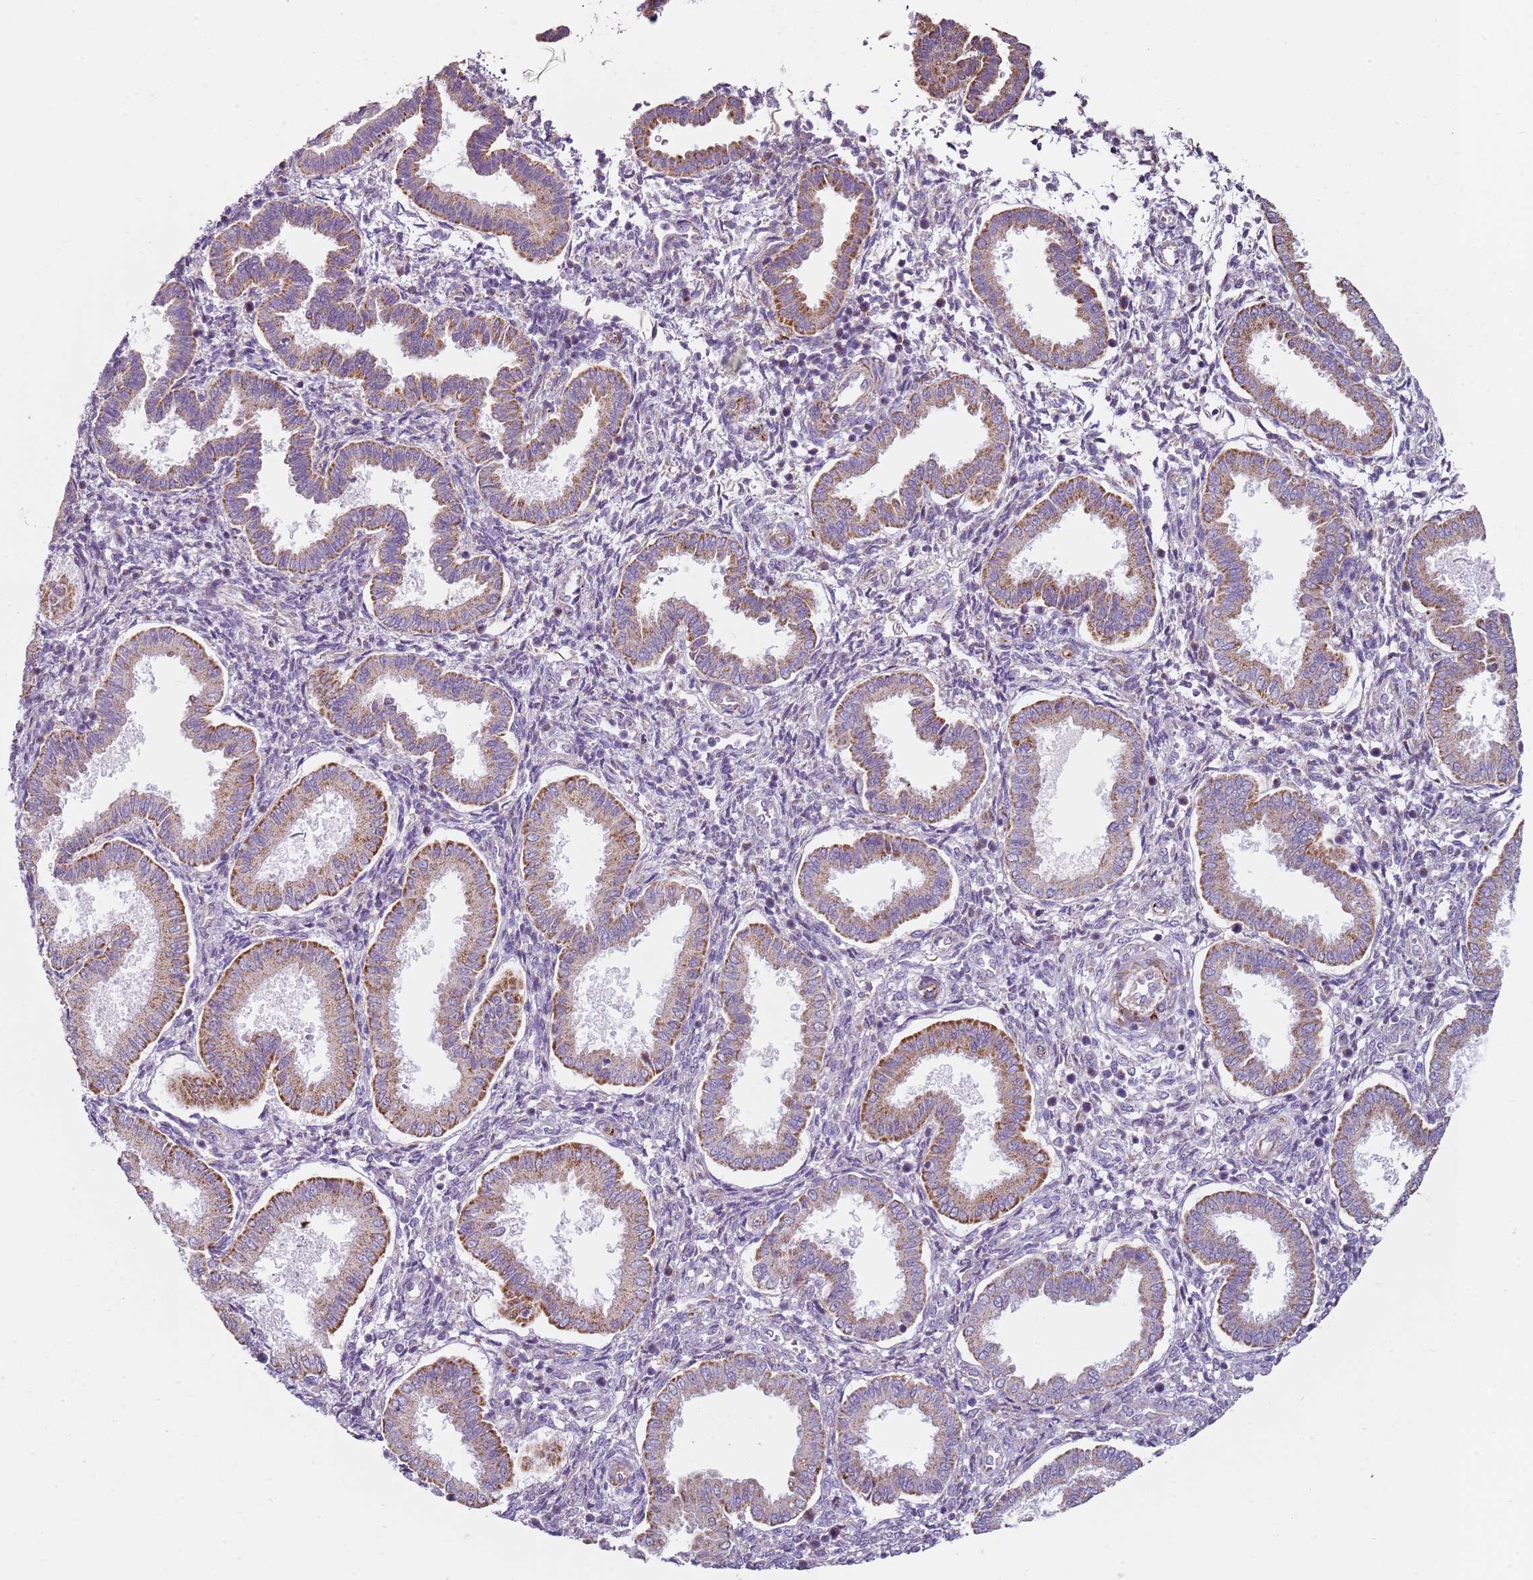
{"staining": {"intensity": "negative", "quantity": "none", "location": "none"}, "tissue": "endometrium", "cell_type": "Cells in endometrial stroma", "image_type": "normal", "snomed": [{"axis": "morphology", "description": "Normal tissue, NOS"}, {"axis": "topography", "description": "Endometrium"}], "caption": "An image of human endometrium is negative for staining in cells in endometrial stroma. (DAB (3,3'-diaminobenzidine) IHC with hematoxylin counter stain).", "gene": "ALS2", "patient": {"sex": "female", "age": 24}}